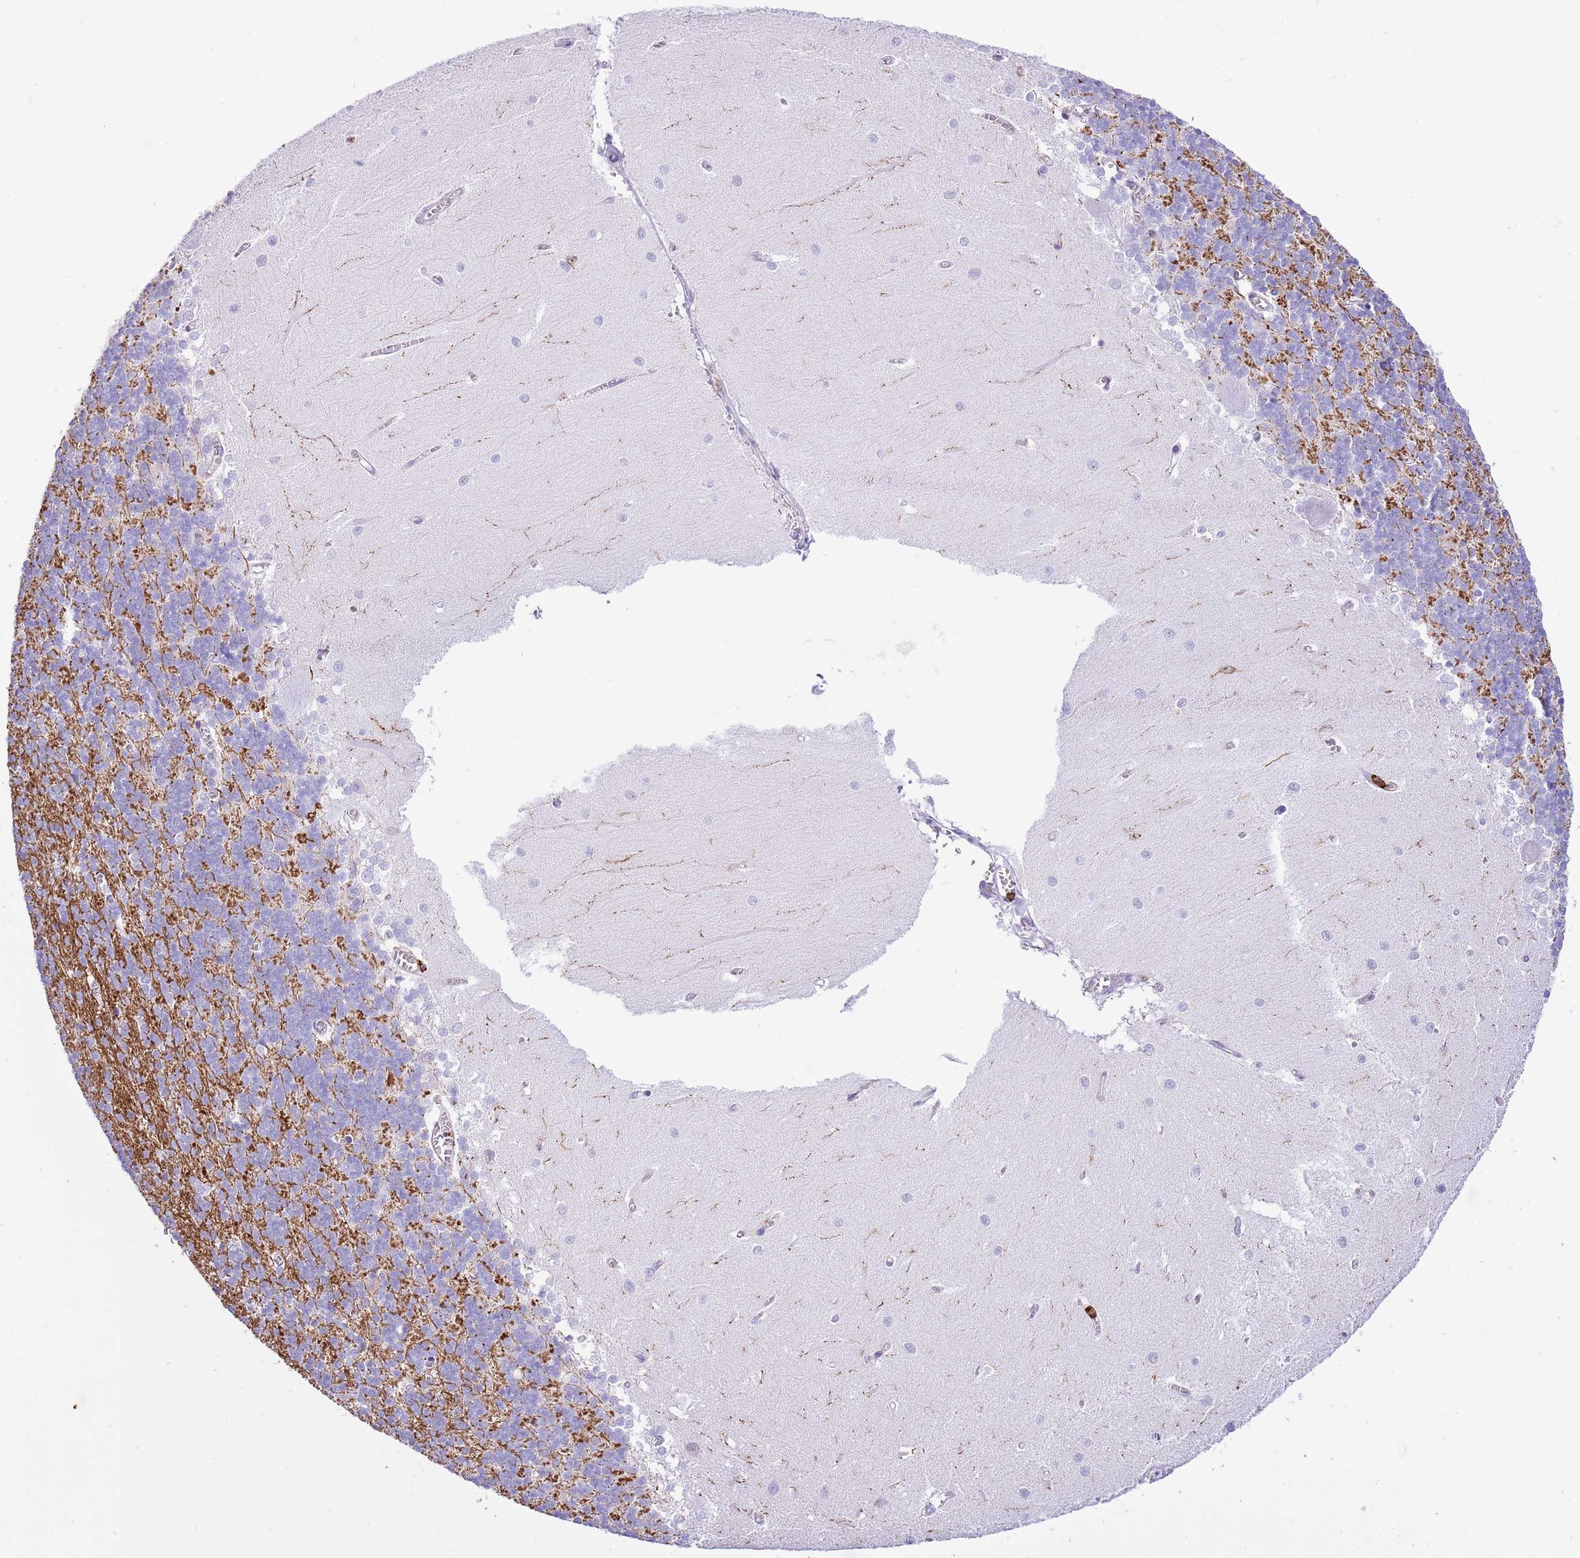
{"staining": {"intensity": "negative", "quantity": "none", "location": "none"}, "tissue": "cerebellum", "cell_type": "Cells in granular layer", "image_type": "normal", "snomed": [{"axis": "morphology", "description": "Normal tissue, NOS"}, {"axis": "topography", "description": "Cerebellum"}], "caption": "Cells in granular layer show no significant expression in unremarkable cerebellum. Brightfield microscopy of immunohistochemistry (IHC) stained with DAB (brown) and hematoxylin (blue), captured at high magnification.", "gene": "EFHD2", "patient": {"sex": "male", "age": 37}}